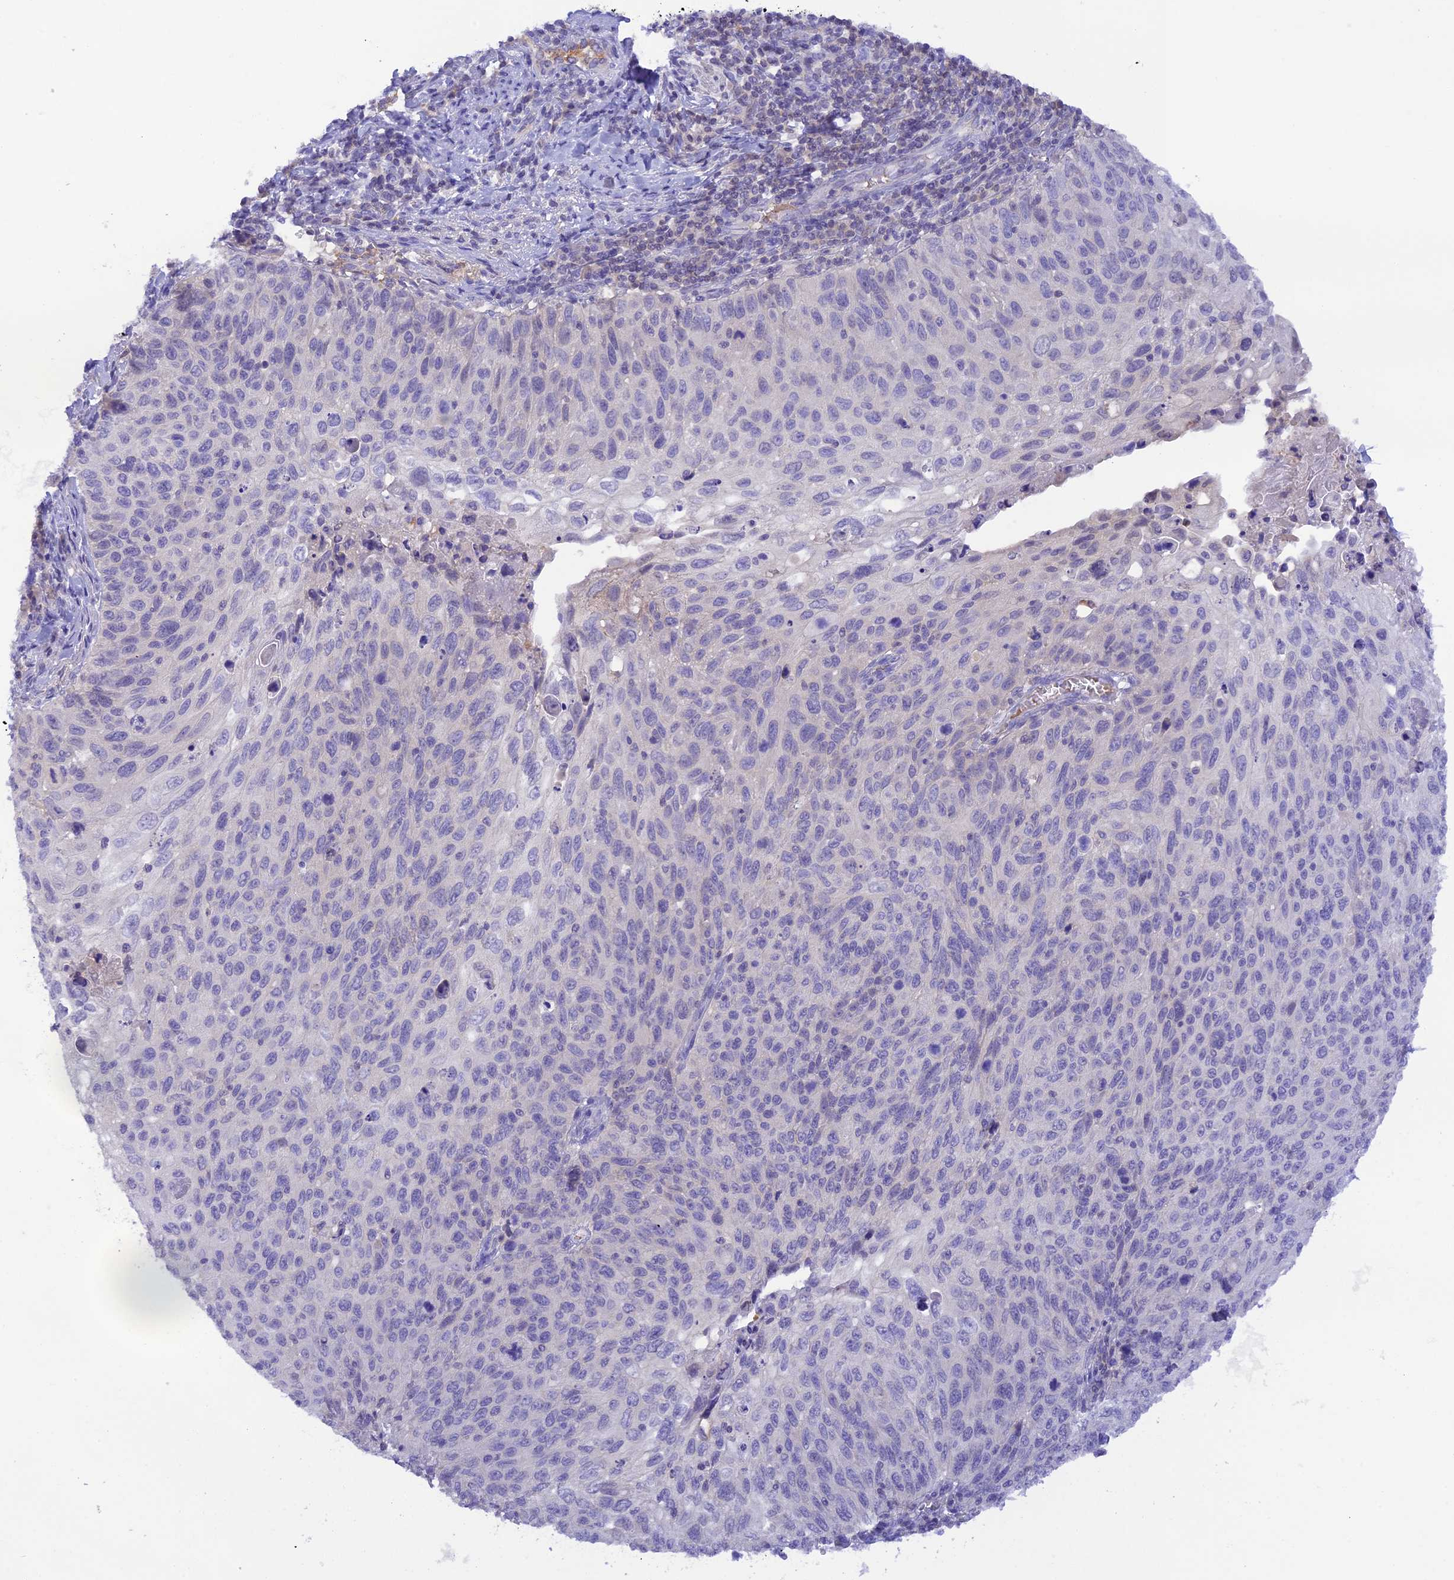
{"staining": {"intensity": "negative", "quantity": "none", "location": "none"}, "tissue": "cervical cancer", "cell_type": "Tumor cells", "image_type": "cancer", "snomed": [{"axis": "morphology", "description": "Squamous cell carcinoma, NOS"}, {"axis": "topography", "description": "Cervix"}], "caption": "Immunohistochemical staining of human cervical cancer (squamous cell carcinoma) exhibits no significant expression in tumor cells. (Brightfield microscopy of DAB IHC at high magnification).", "gene": "HDHD2", "patient": {"sex": "female", "age": 70}}